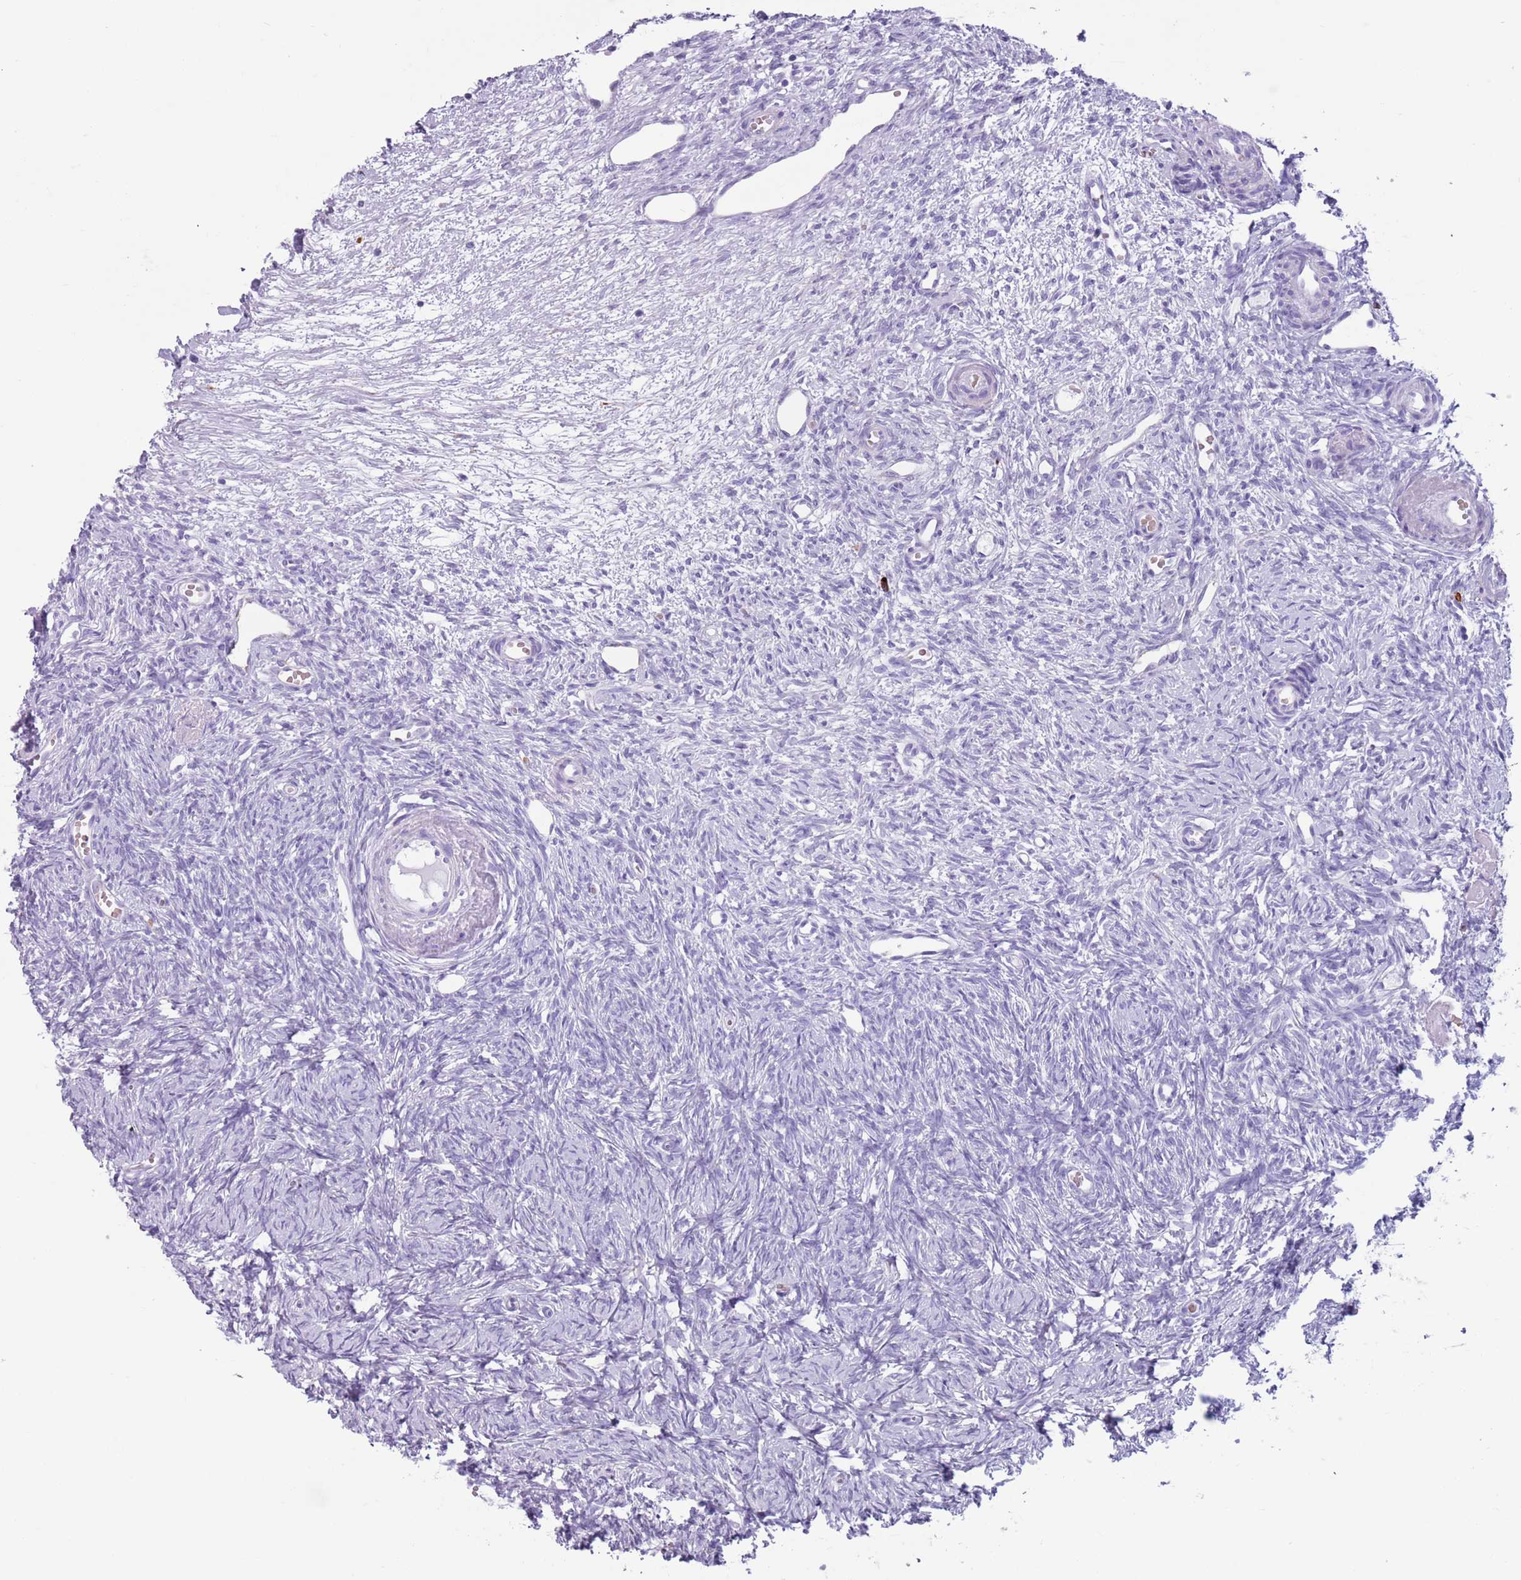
{"staining": {"intensity": "negative", "quantity": "none", "location": "none"}, "tissue": "ovary", "cell_type": "Ovarian stroma cells", "image_type": "normal", "snomed": [{"axis": "morphology", "description": "Normal tissue, NOS"}, {"axis": "topography", "description": "Ovary"}], "caption": "IHC histopathology image of normal human ovary stained for a protein (brown), which demonstrates no positivity in ovarian stroma cells.", "gene": "ENSG00000263020", "patient": {"sex": "female", "age": 51}}